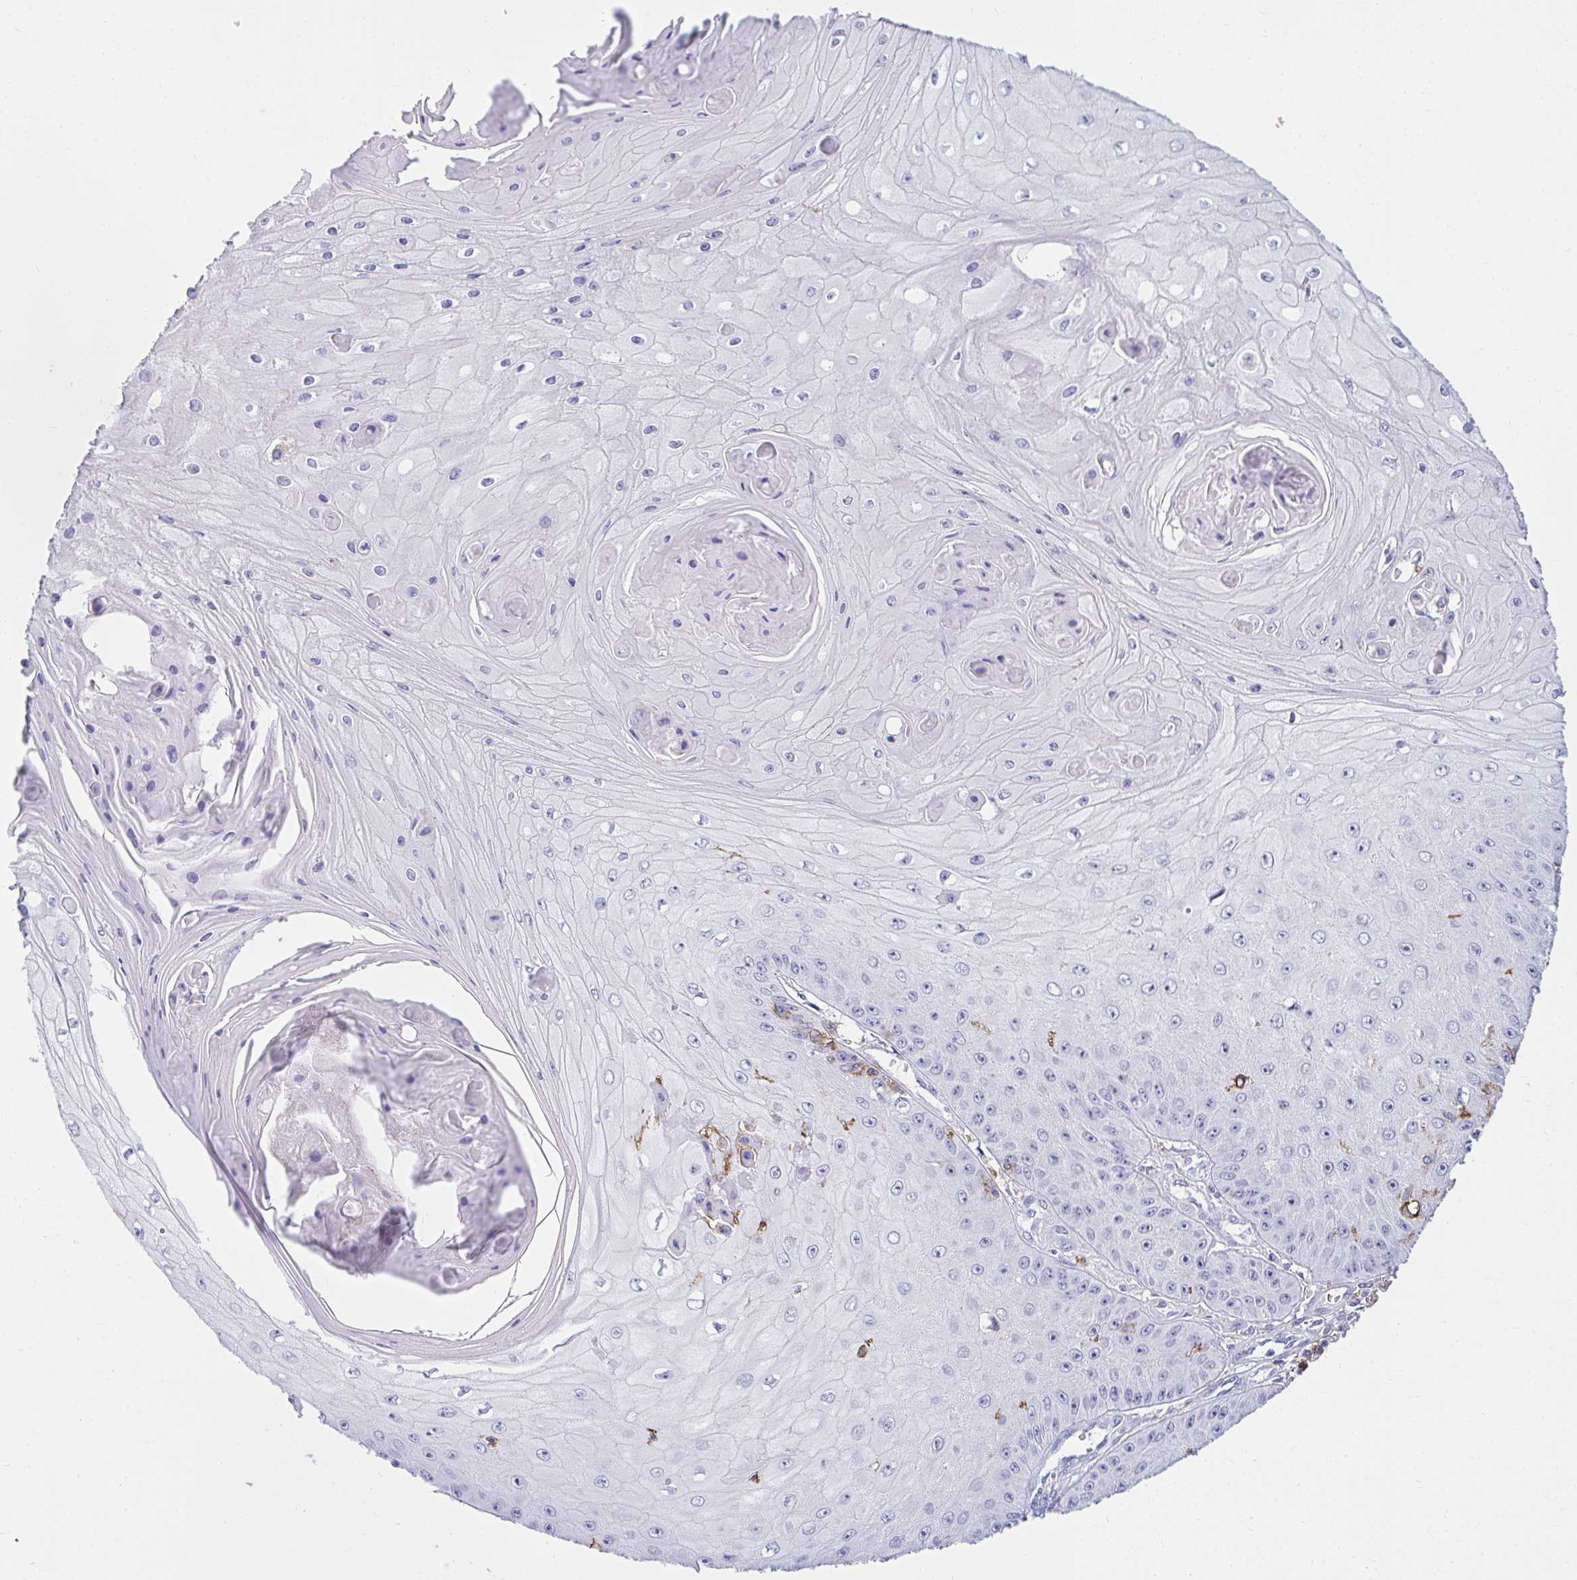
{"staining": {"intensity": "negative", "quantity": "none", "location": "none"}, "tissue": "skin cancer", "cell_type": "Tumor cells", "image_type": "cancer", "snomed": [{"axis": "morphology", "description": "Squamous cell carcinoma, NOS"}, {"axis": "topography", "description": "Skin"}], "caption": "Tumor cells show no significant staining in skin cancer. (Immunohistochemistry, brightfield microscopy, high magnification).", "gene": "SPN", "patient": {"sex": "male", "age": 70}}